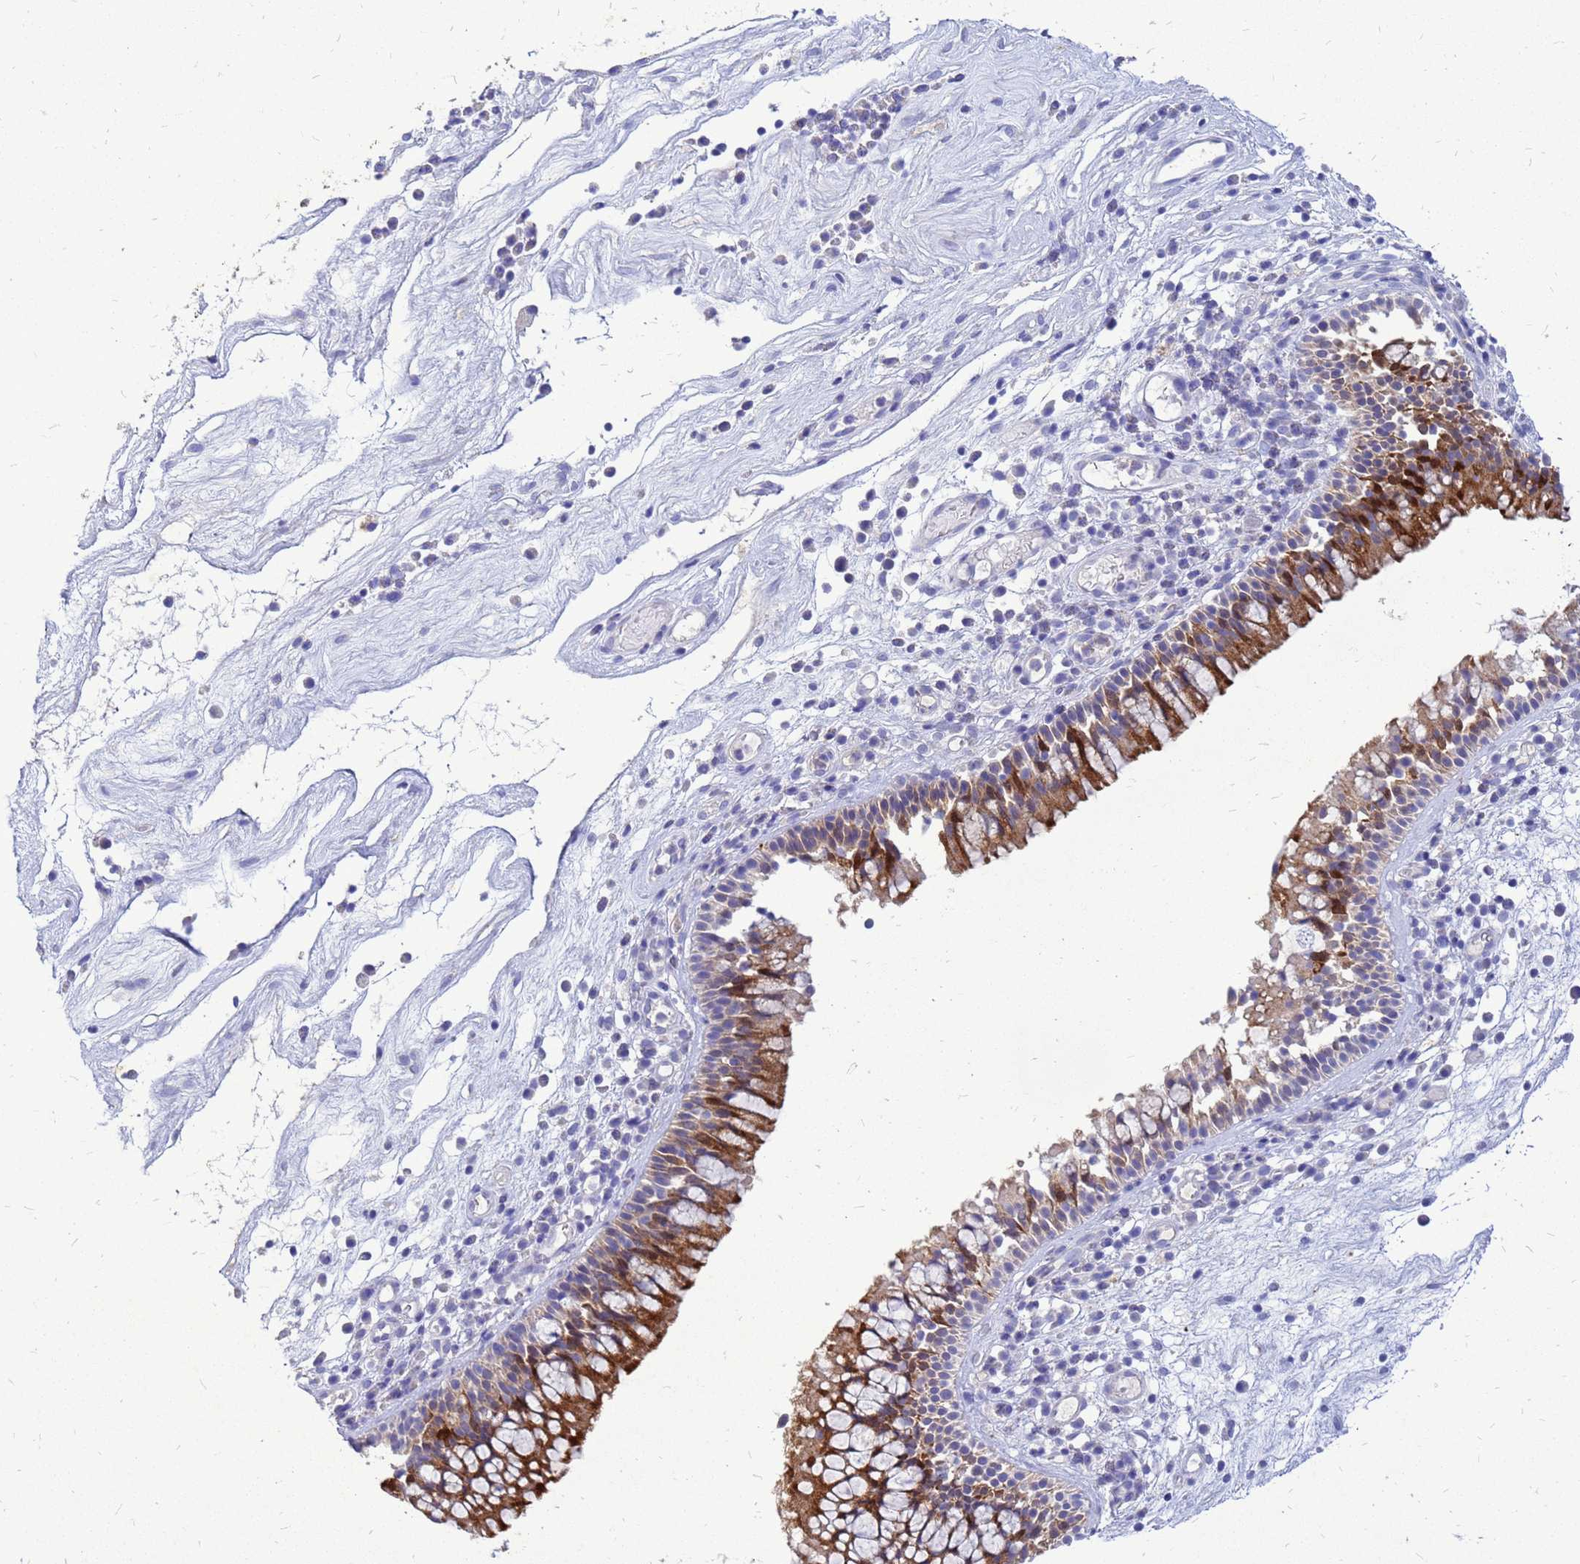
{"staining": {"intensity": "moderate", "quantity": ">75%", "location": "cytoplasmic/membranous"}, "tissue": "nasopharynx", "cell_type": "Respiratory epithelial cells", "image_type": "normal", "snomed": [{"axis": "morphology", "description": "Normal tissue, NOS"}, {"axis": "morphology", "description": "Inflammation, NOS"}, {"axis": "morphology", "description": "Malignant melanoma, Metastatic site"}, {"axis": "topography", "description": "Nasopharynx"}], "caption": "High-power microscopy captured an IHC histopathology image of unremarkable nasopharynx, revealing moderate cytoplasmic/membranous positivity in approximately >75% of respiratory epithelial cells. The staining is performed using DAB brown chromogen to label protein expression. The nuclei are counter-stained blue using hematoxylin.", "gene": "AKR1C1", "patient": {"sex": "male", "age": 70}}